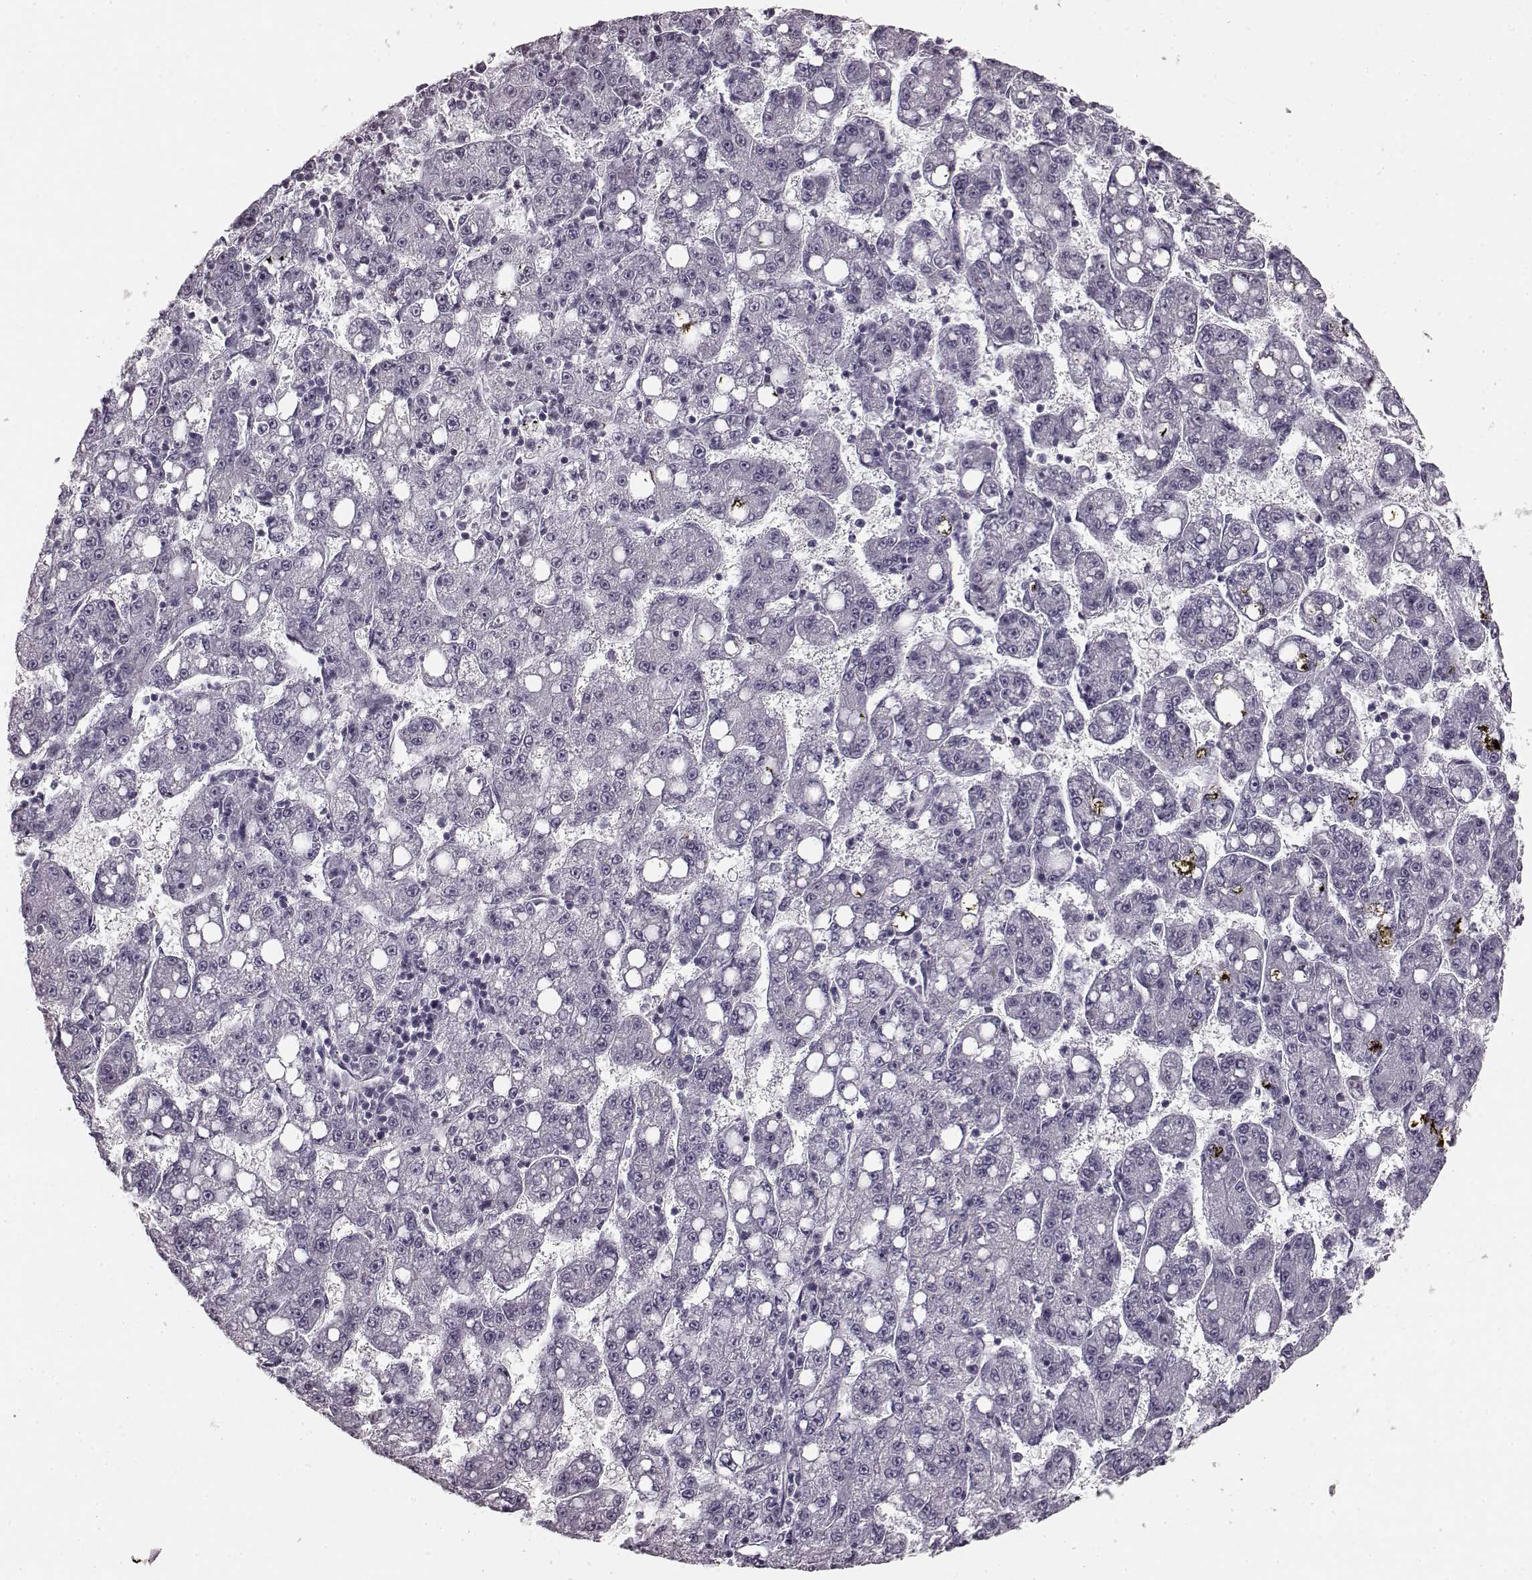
{"staining": {"intensity": "negative", "quantity": "none", "location": "none"}, "tissue": "liver cancer", "cell_type": "Tumor cells", "image_type": "cancer", "snomed": [{"axis": "morphology", "description": "Carcinoma, Hepatocellular, NOS"}, {"axis": "topography", "description": "Liver"}], "caption": "The immunohistochemistry (IHC) histopathology image has no significant positivity in tumor cells of liver cancer tissue.", "gene": "TMPRSS15", "patient": {"sex": "female", "age": 65}}